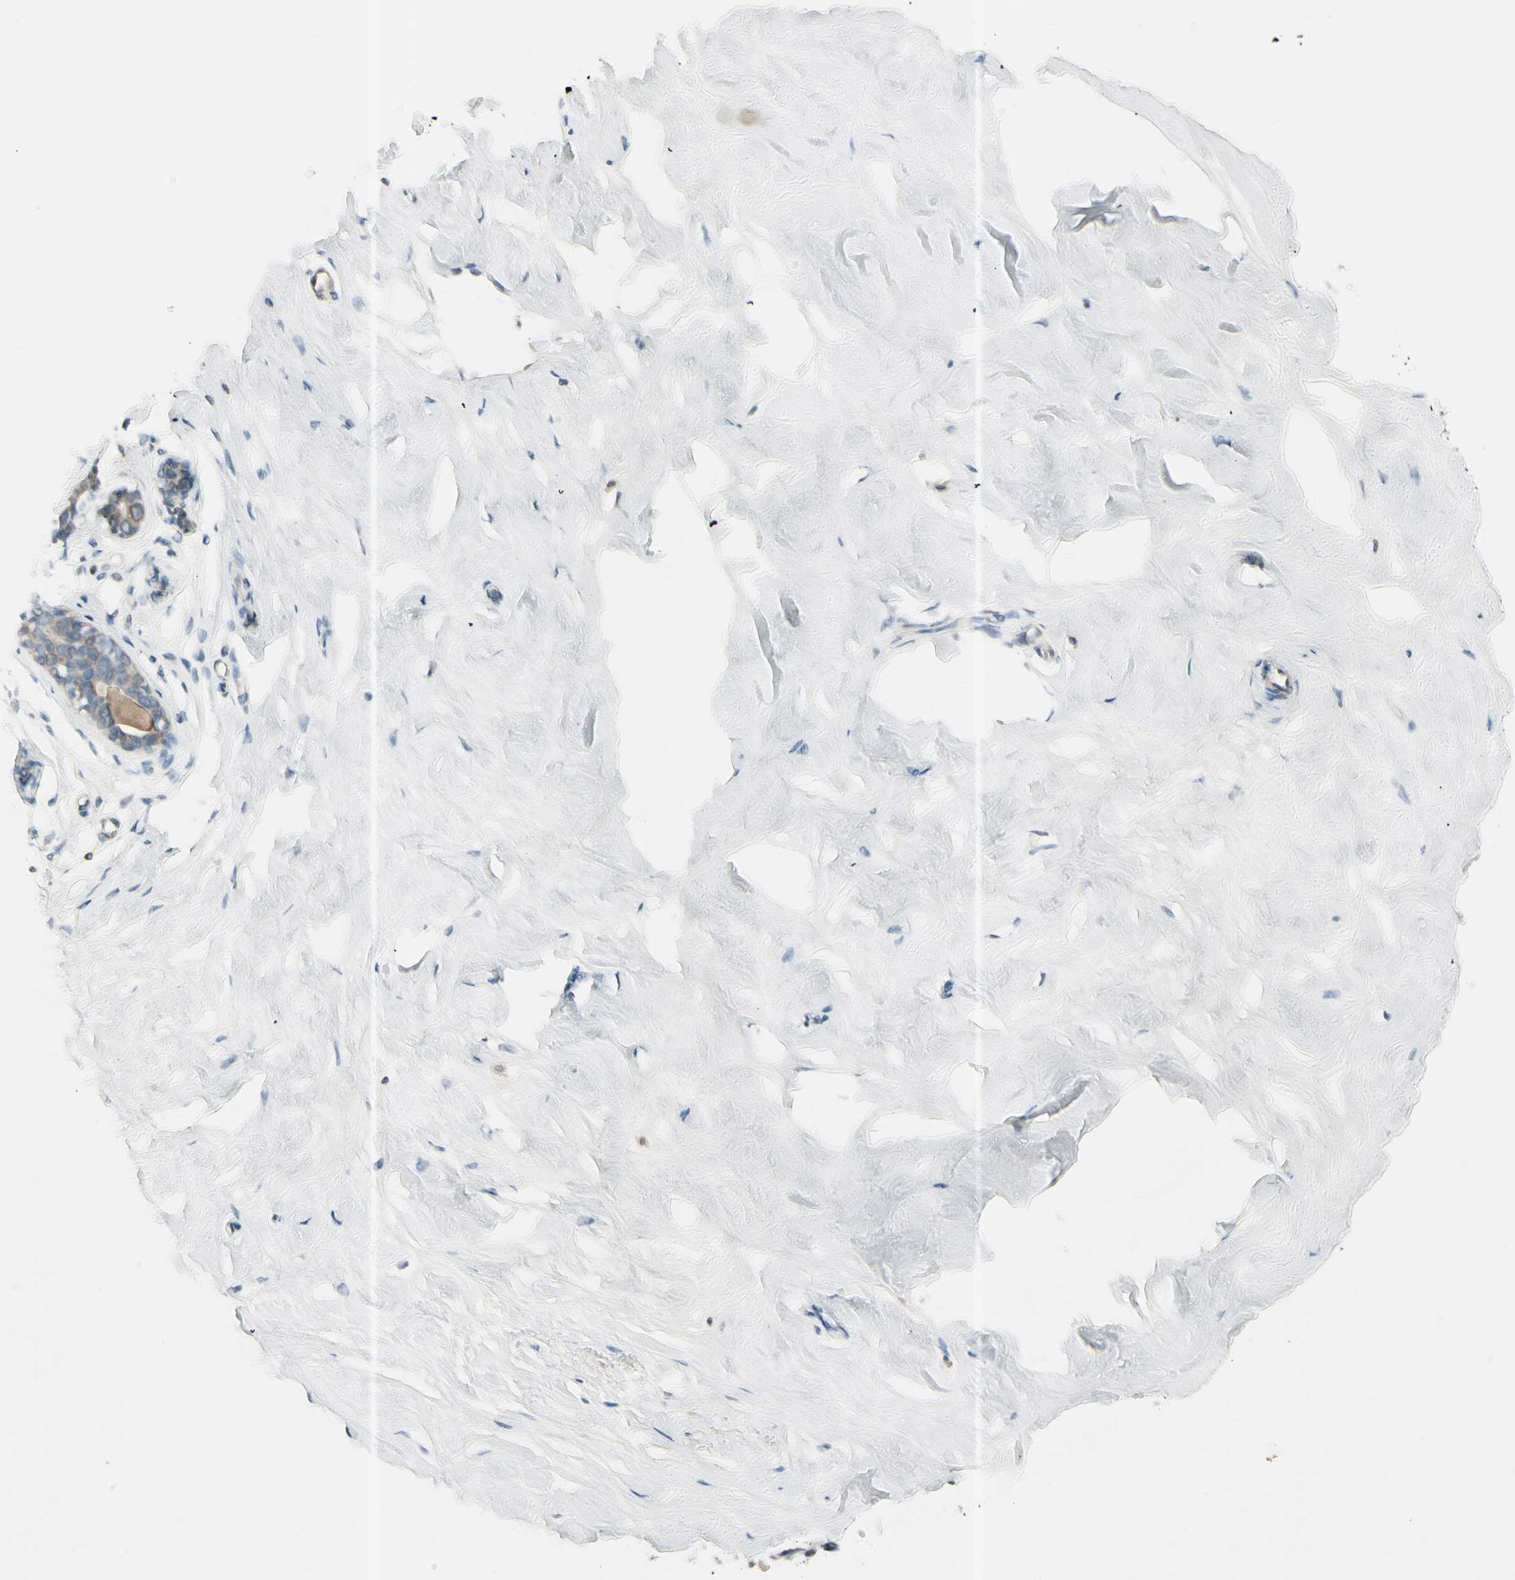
{"staining": {"intensity": "moderate", "quantity": ">75%", "location": "cytoplasmic/membranous"}, "tissue": "breast", "cell_type": "Glandular cells", "image_type": "normal", "snomed": [{"axis": "morphology", "description": "Normal tissue, NOS"}, {"axis": "topography", "description": "Breast"}], "caption": "Immunohistochemistry staining of benign breast, which displays medium levels of moderate cytoplasmic/membranous positivity in approximately >75% of glandular cells indicating moderate cytoplasmic/membranous protein expression. The staining was performed using DAB (3,3'-diaminobenzidine) (brown) for protein detection and nuclei were counterstained in hematoxylin (blue).", "gene": "CYP2E1", "patient": {"sex": "female", "age": 23}}